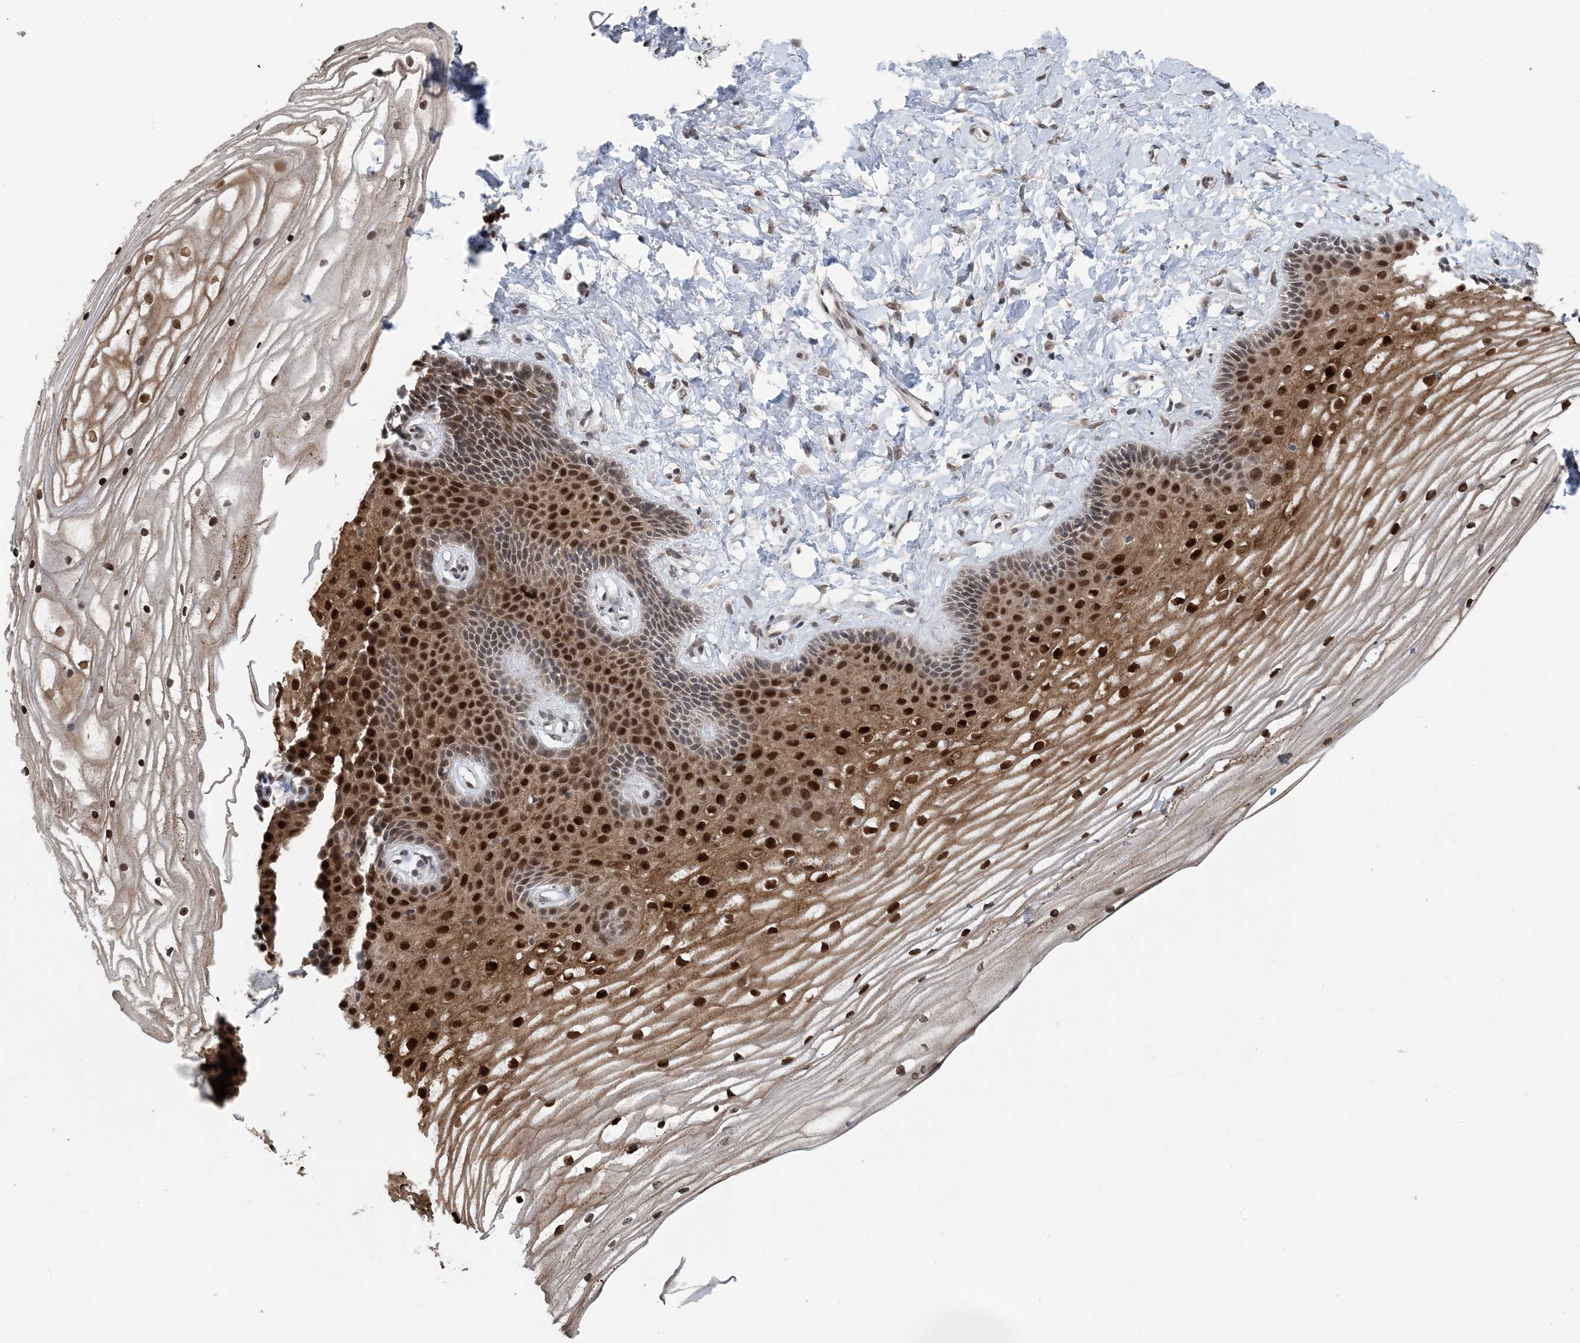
{"staining": {"intensity": "strong", "quantity": ">75%", "location": "cytoplasmic/membranous,nuclear"}, "tissue": "vagina", "cell_type": "Squamous epithelial cells", "image_type": "normal", "snomed": [{"axis": "morphology", "description": "Normal tissue, NOS"}, {"axis": "topography", "description": "Vagina"}, {"axis": "topography", "description": "Cervix"}], "caption": "Human vagina stained with a protein marker demonstrates strong staining in squamous epithelial cells.", "gene": "MBD2", "patient": {"sex": "female", "age": 40}}